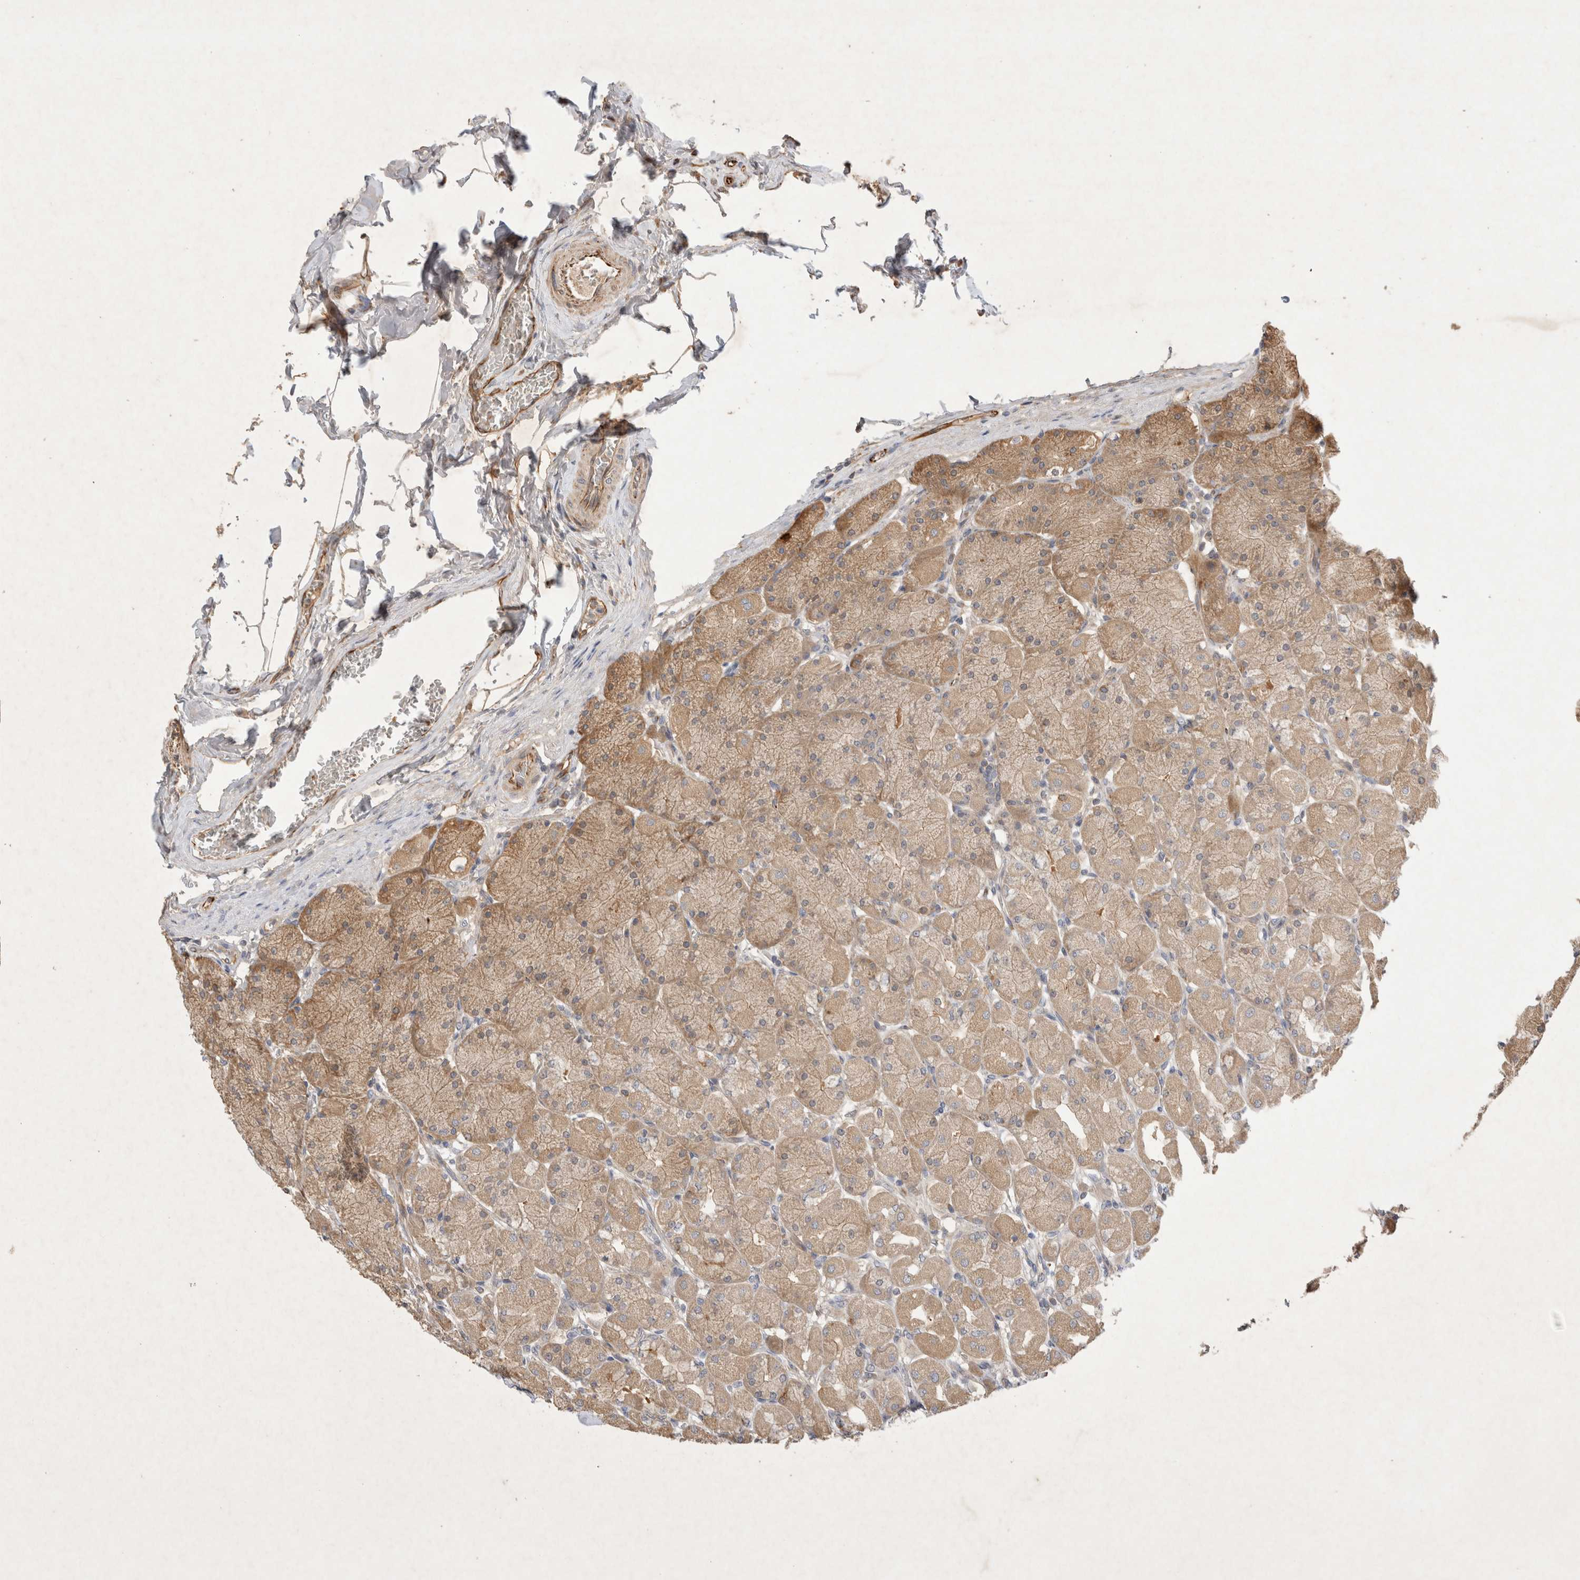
{"staining": {"intensity": "strong", "quantity": "25%-75%", "location": "cytoplasmic/membranous"}, "tissue": "stomach", "cell_type": "Glandular cells", "image_type": "normal", "snomed": [{"axis": "morphology", "description": "Normal tissue, NOS"}, {"axis": "topography", "description": "Stomach, upper"}], "caption": "IHC image of normal stomach: human stomach stained using immunohistochemistry demonstrates high levels of strong protein expression localized specifically in the cytoplasmic/membranous of glandular cells, appearing as a cytoplasmic/membranous brown color.", "gene": "NMU", "patient": {"sex": "female", "age": 56}}